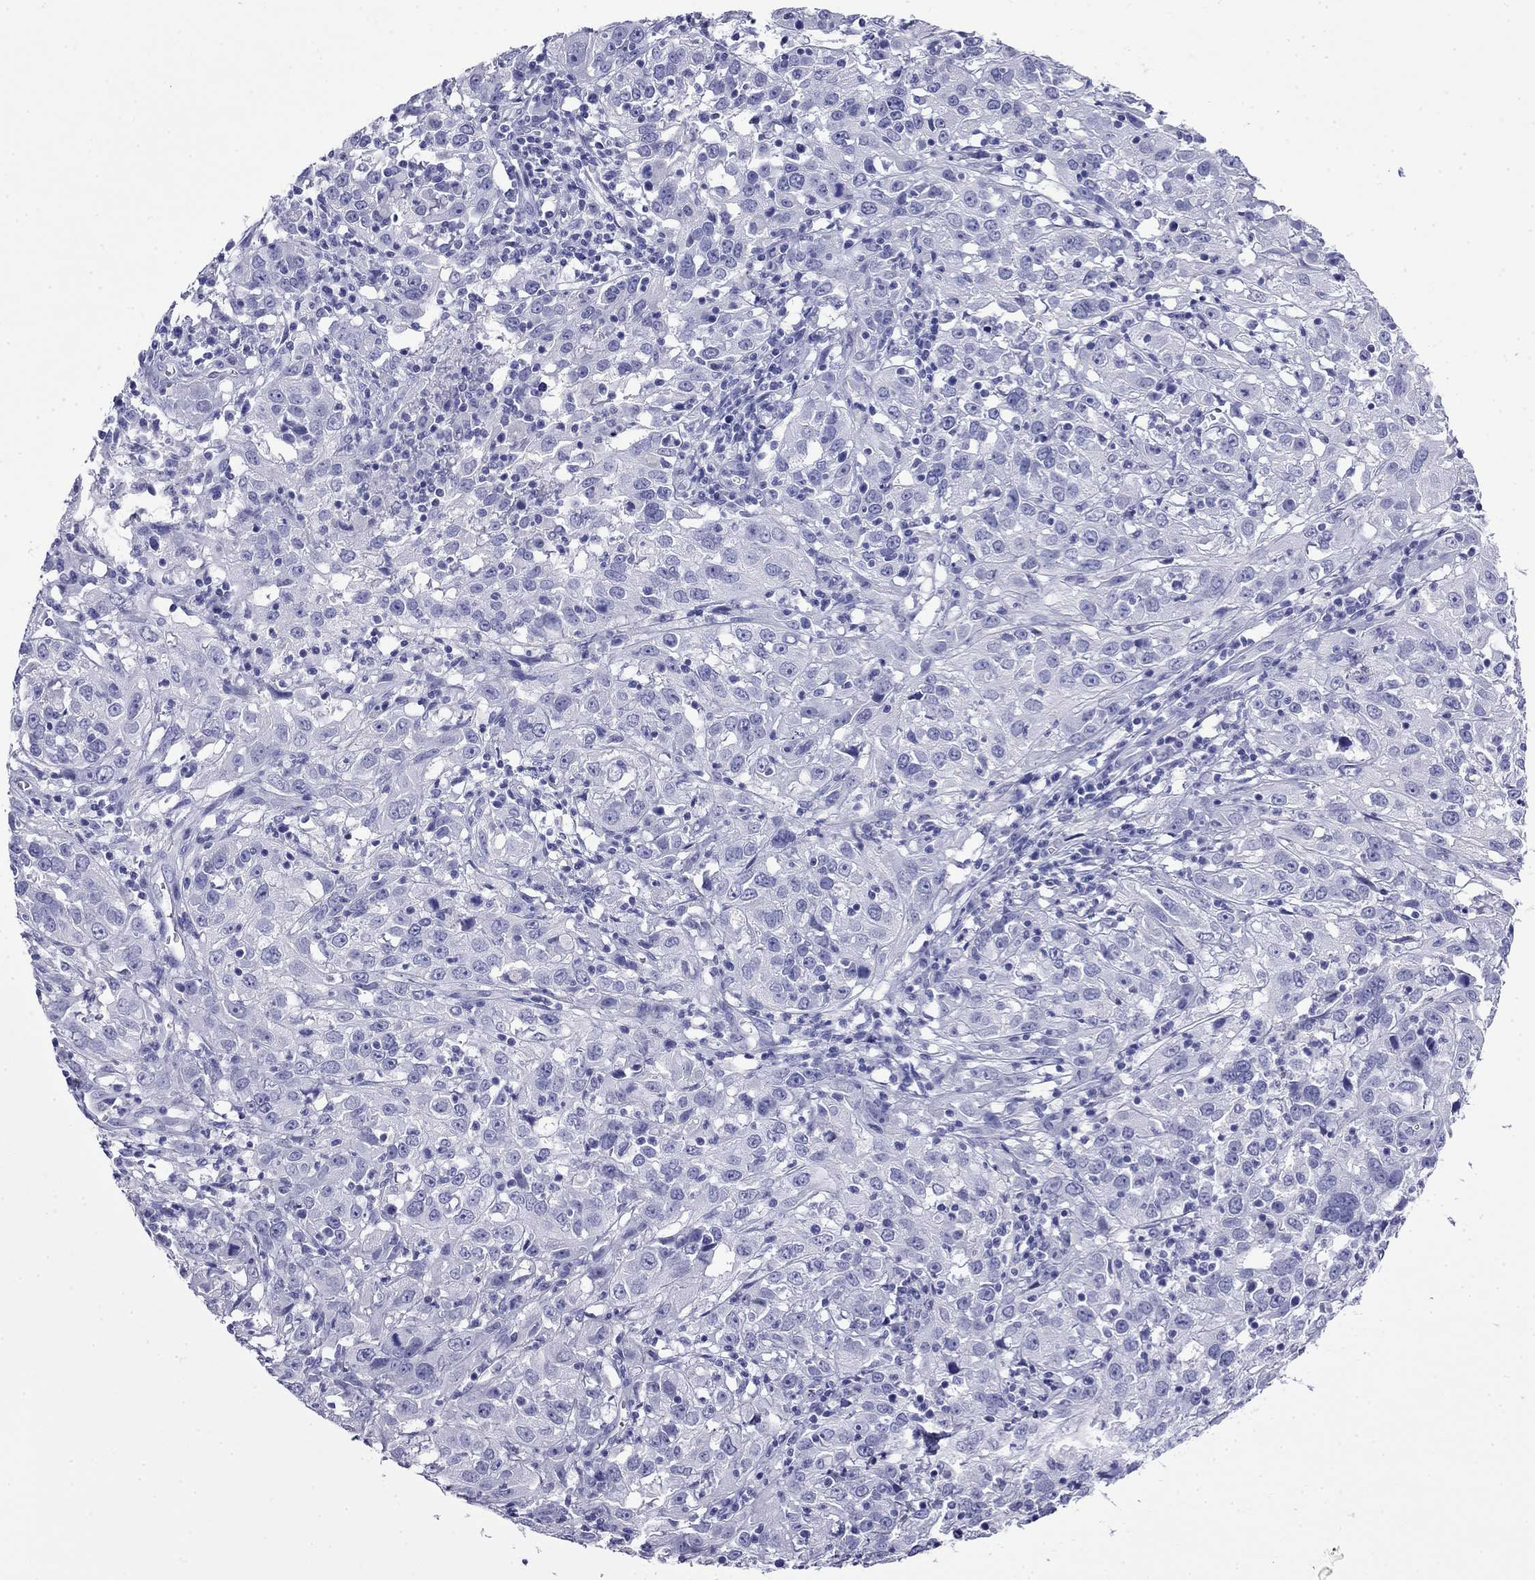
{"staining": {"intensity": "negative", "quantity": "none", "location": "none"}, "tissue": "cervical cancer", "cell_type": "Tumor cells", "image_type": "cancer", "snomed": [{"axis": "morphology", "description": "Squamous cell carcinoma, NOS"}, {"axis": "topography", "description": "Cervix"}], "caption": "A high-resolution photomicrograph shows immunohistochemistry (IHC) staining of cervical squamous cell carcinoma, which shows no significant staining in tumor cells.", "gene": "MYO15A", "patient": {"sex": "female", "age": 32}}